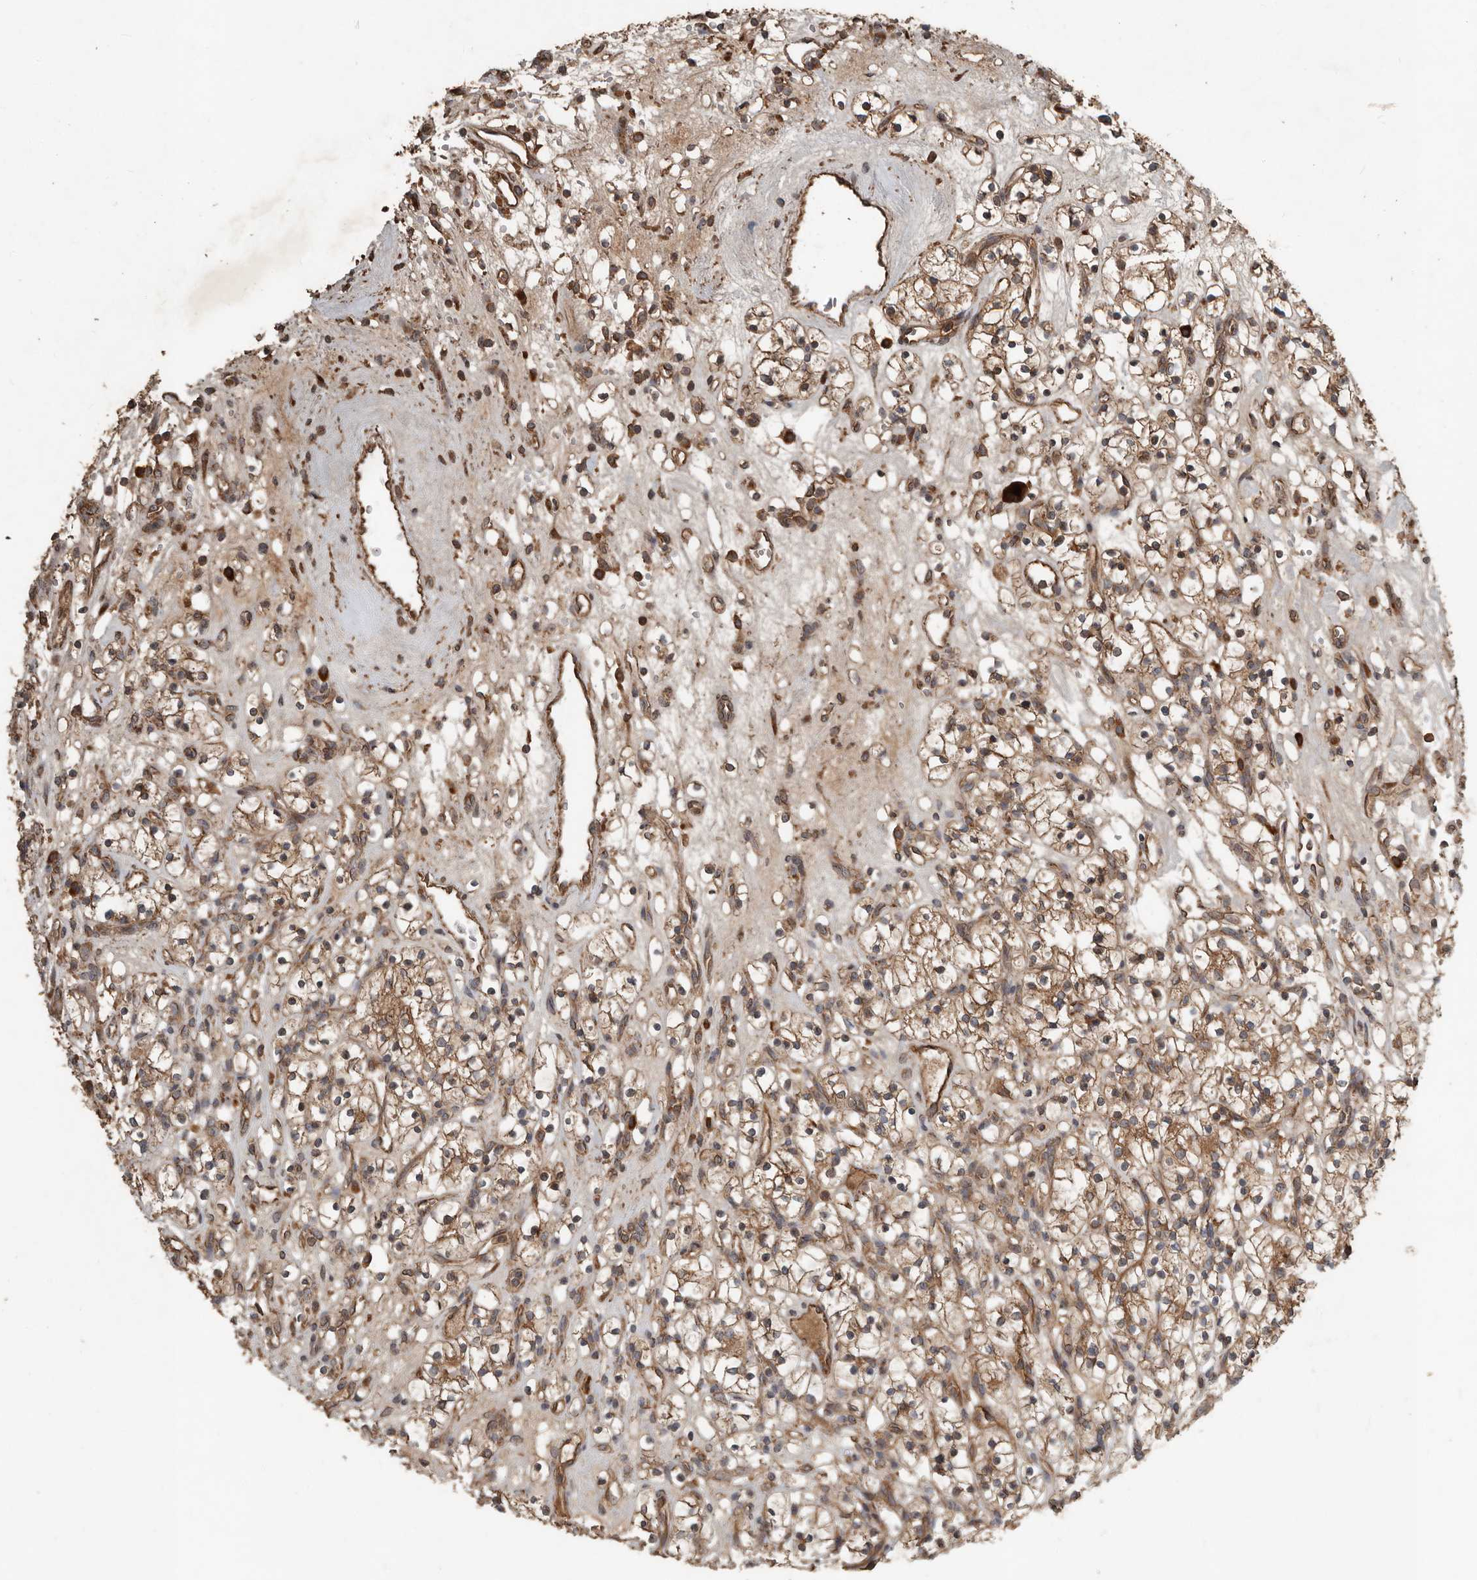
{"staining": {"intensity": "moderate", "quantity": ">75%", "location": "cytoplasmic/membranous"}, "tissue": "renal cancer", "cell_type": "Tumor cells", "image_type": "cancer", "snomed": [{"axis": "morphology", "description": "Adenocarcinoma, NOS"}, {"axis": "topography", "description": "Kidney"}], "caption": "Protein staining by immunohistochemistry (IHC) shows moderate cytoplasmic/membranous staining in approximately >75% of tumor cells in renal cancer (adenocarcinoma).", "gene": "RNF207", "patient": {"sex": "female", "age": 57}}